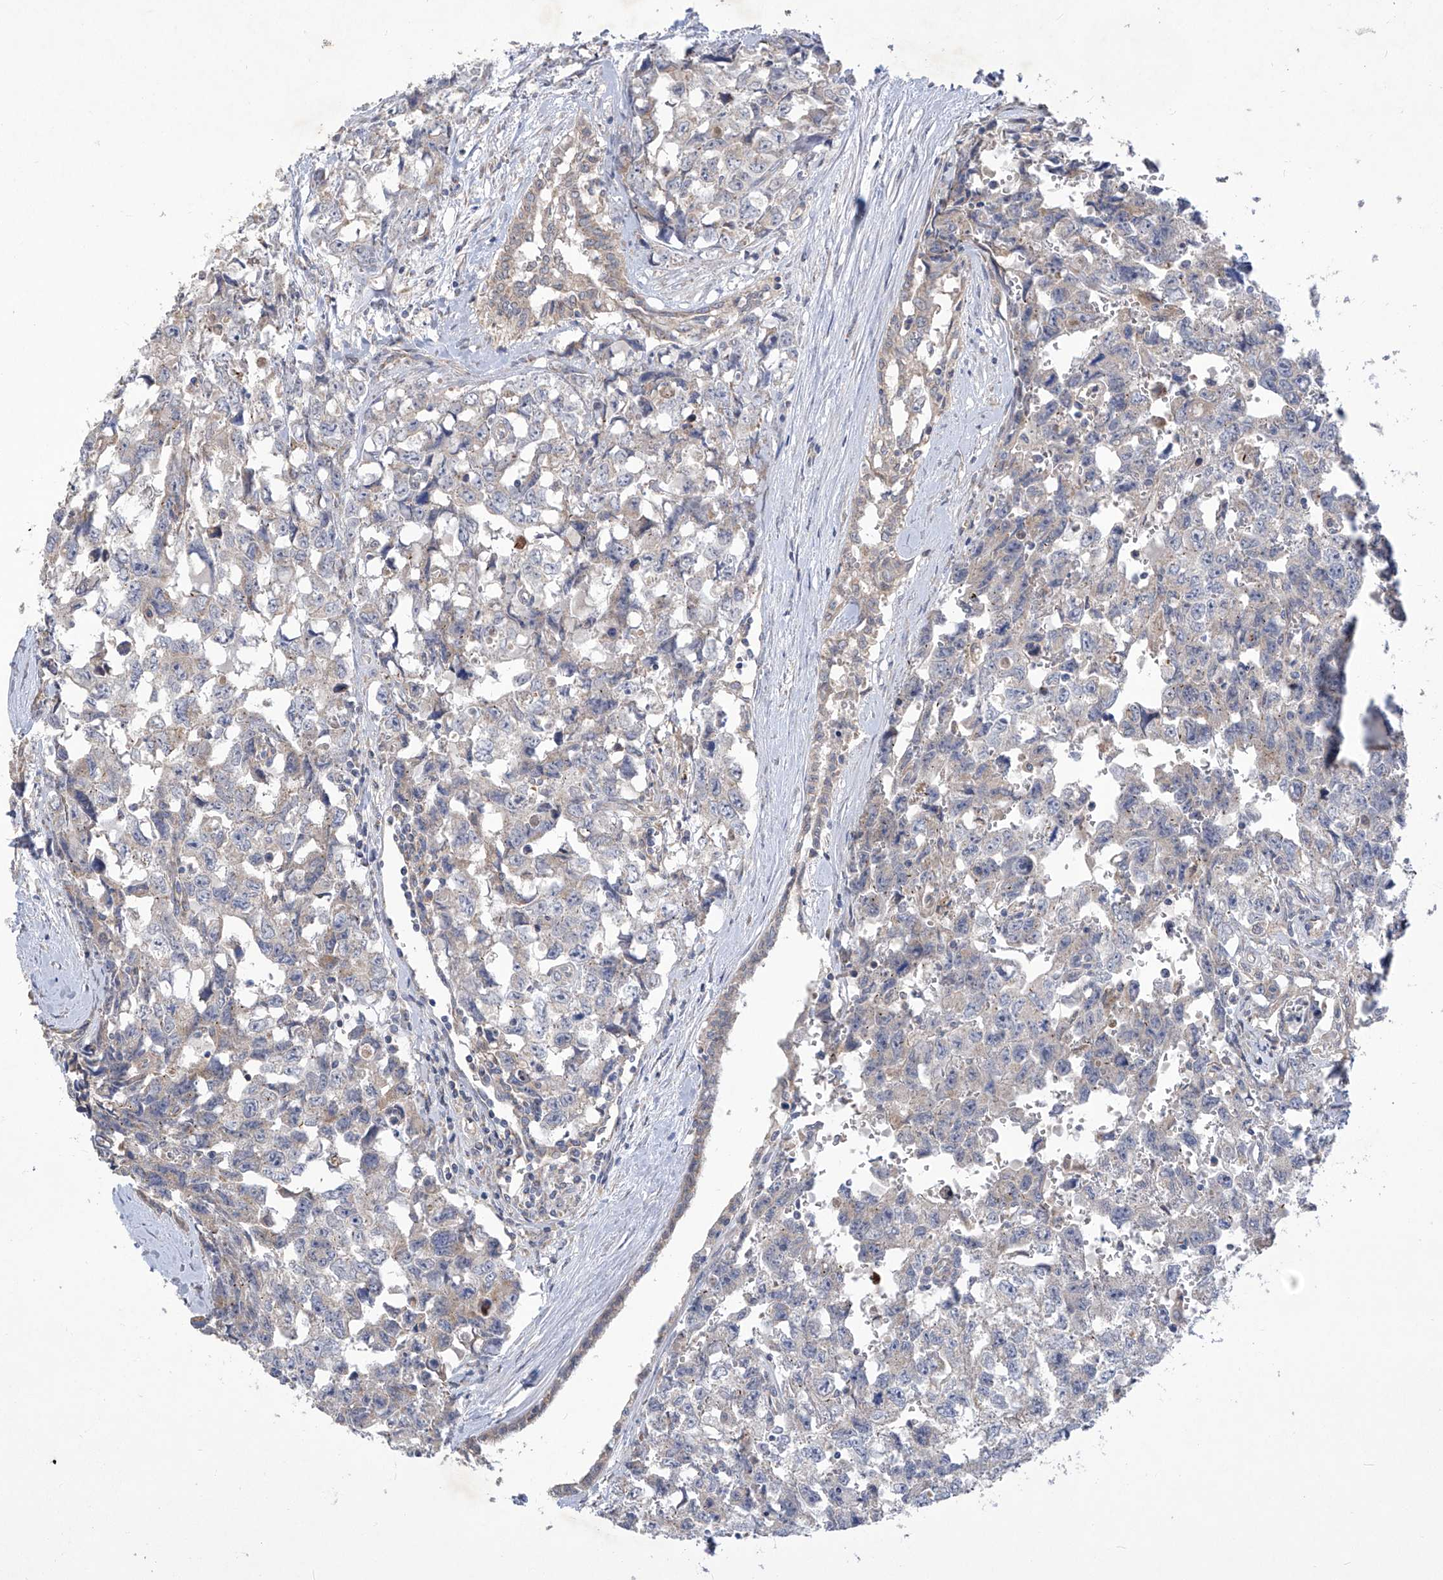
{"staining": {"intensity": "negative", "quantity": "none", "location": "none"}, "tissue": "testis cancer", "cell_type": "Tumor cells", "image_type": "cancer", "snomed": [{"axis": "morphology", "description": "Carcinoma, Embryonal, NOS"}, {"axis": "topography", "description": "Testis"}], "caption": "Immunohistochemical staining of testis embryonal carcinoma exhibits no significant expression in tumor cells.", "gene": "COQ3", "patient": {"sex": "male", "age": 31}}